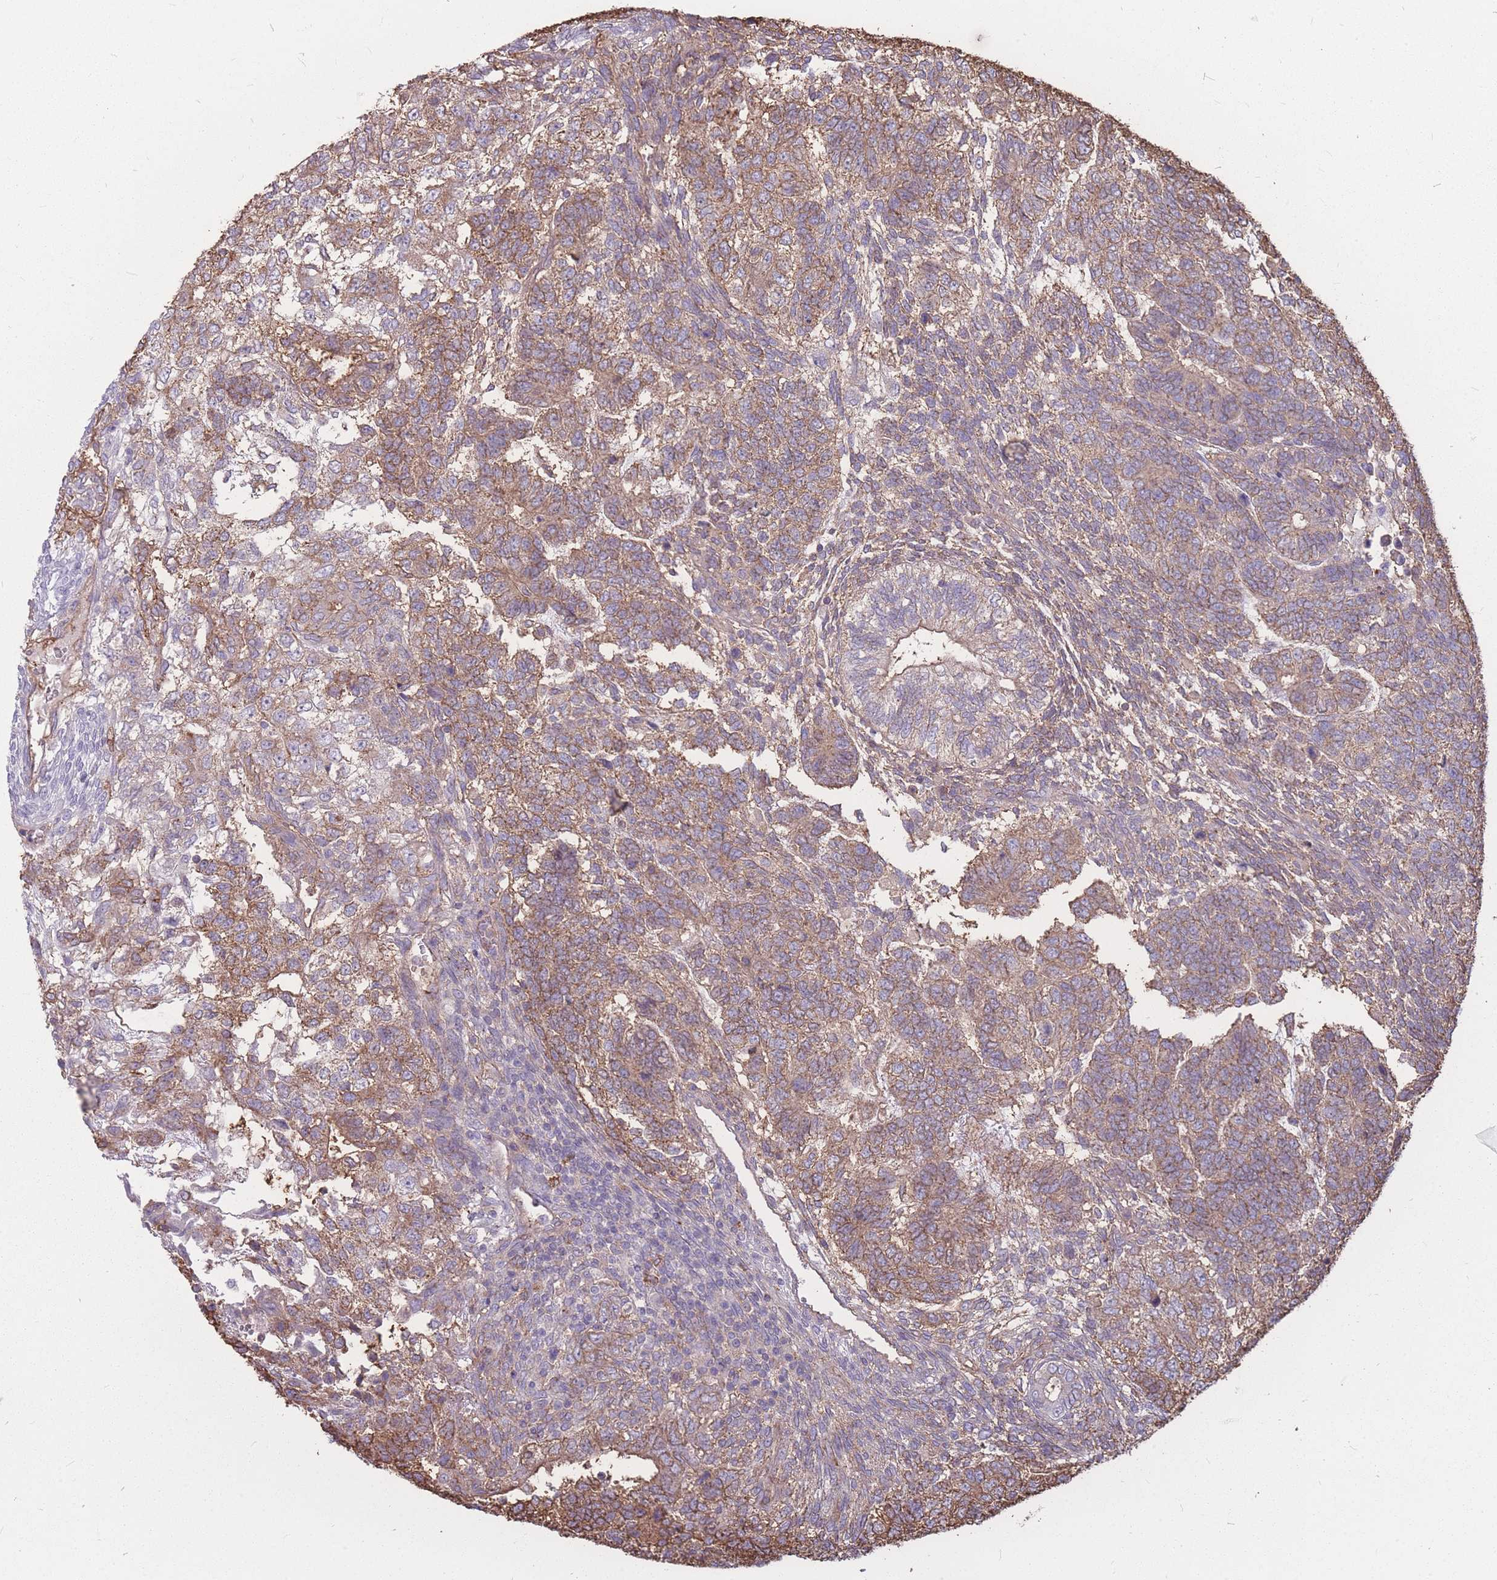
{"staining": {"intensity": "moderate", "quantity": ">75%", "location": "cytoplasmic/membranous"}, "tissue": "testis cancer", "cell_type": "Tumor cells", "image_type": "cancer", "snomed": [{"axis": "morphology", "description": "Carcinoma, Embryonal, NOS"}, {"axis": "topography", "description": "Testis"}], "caption": "A high-resolution image shows IHC staining of embryonal carcinoma (testis), which exhibits moderate cytoplasmic/membranous staining in about >75% of tumor cells.", "gene": "GNA11", "patient": {"sex": "male", "age": 23}}